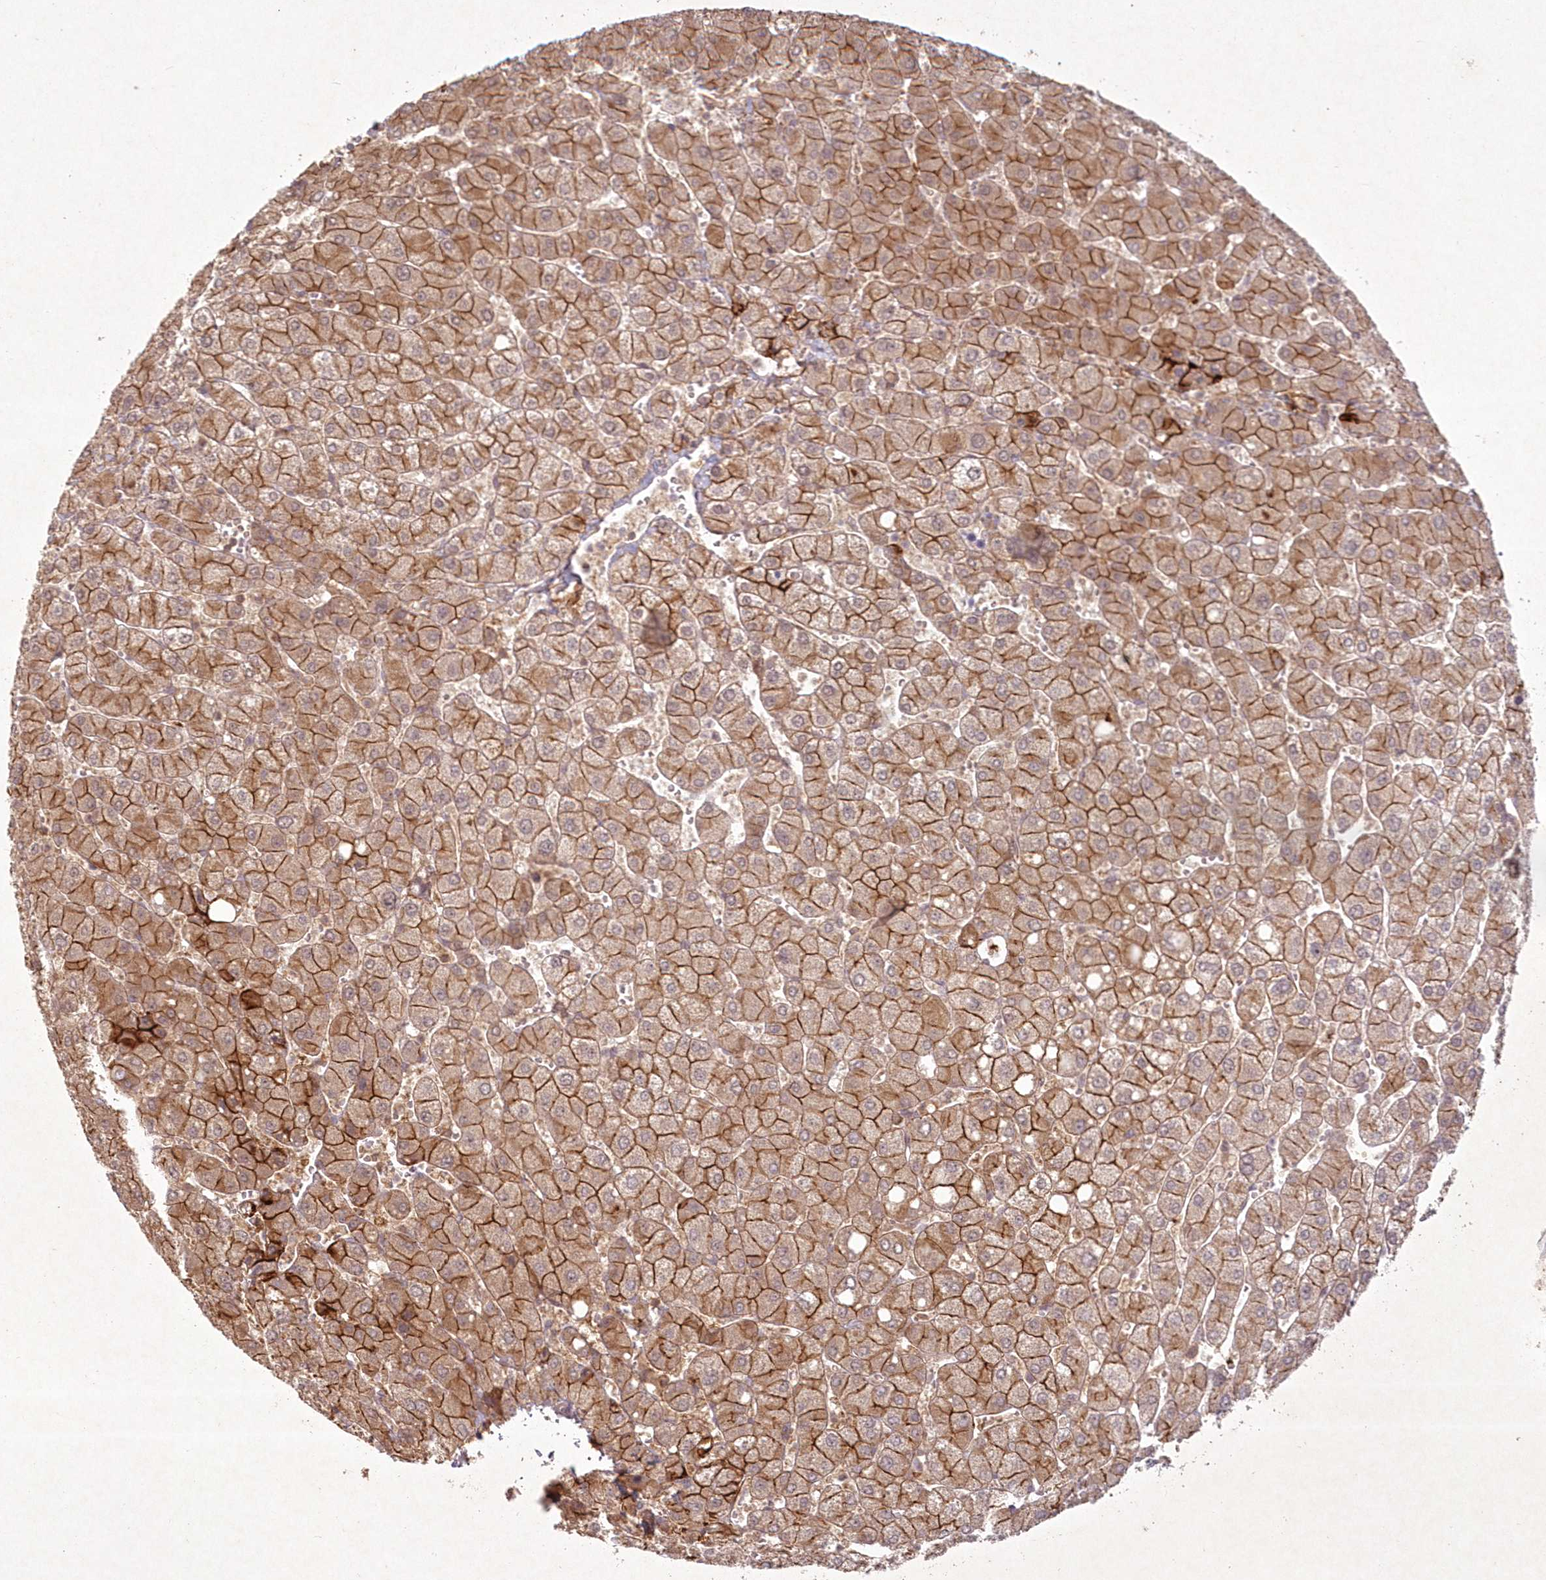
{"staining": {"intensity": "strong", "quantity": ">75%", "location": "cytoplasmic/membranous,nuclear"}, "tissue": "liver", "cell_type": "Hepatocytes", "image_type": "normal", "snomed": [{"axis": "morphology", "description": "Normal tissue, NOS"}, {"axis": "topography", "description": "Liver"}], "caption": "DAB immunohistochemical staining of normal human liver exhibits strong cytoplasmic/membranous,nuclear protein staining in approximately >75% of hepatocytes. (DAB (3,3'-diaminobenzidine) IHC, brown staining for protein, blue staining for nuclei).", "gene": "TOGARAM2", "patient": {"sex": "male", "age": 55}}